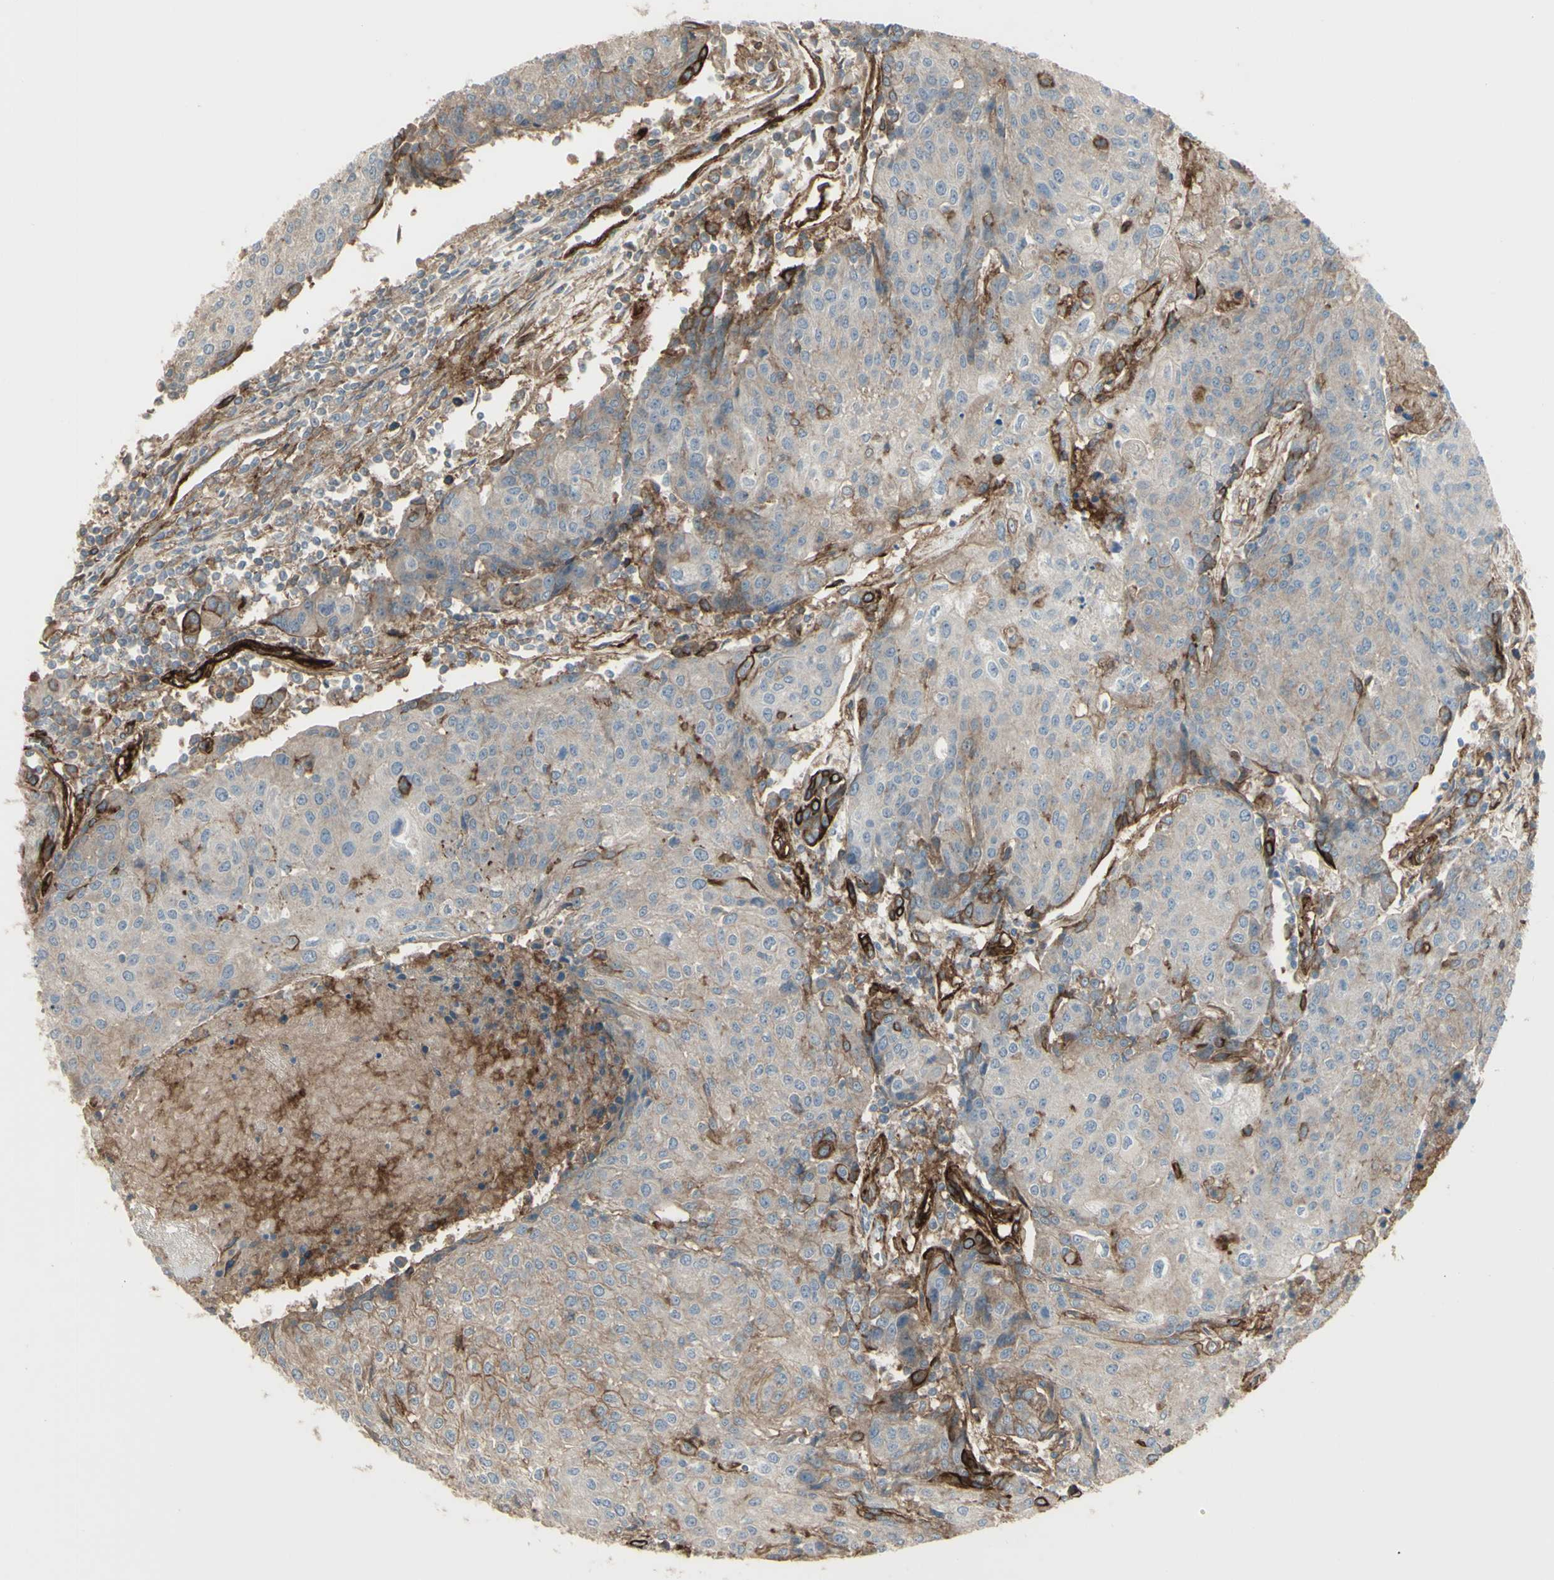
{"staining": {"intensity": "weak", "quantity": "25%-75%", "location": "cytoplasmic/membranous"}, "tissue": "urothelial cancer", "cell_type": "Tumor cells", "image_type": "cancer", "snomed": [{"axis": "morphology", "description": "Urothelial carcinoma, High grade"}, {"axis": "topography", "description": "Urinary bladder"}], "caption": "Urothelial cancer stained with IHC displays weak cytoplasmic/membranous staining in approximately 25%-75% of tumor cells. (DAB (3,3'-diaminobenzidine) IHC with brightfield microscopy, high magnification).", "gene": "CD276", "patient": {"sex": "female", "age": 85}}